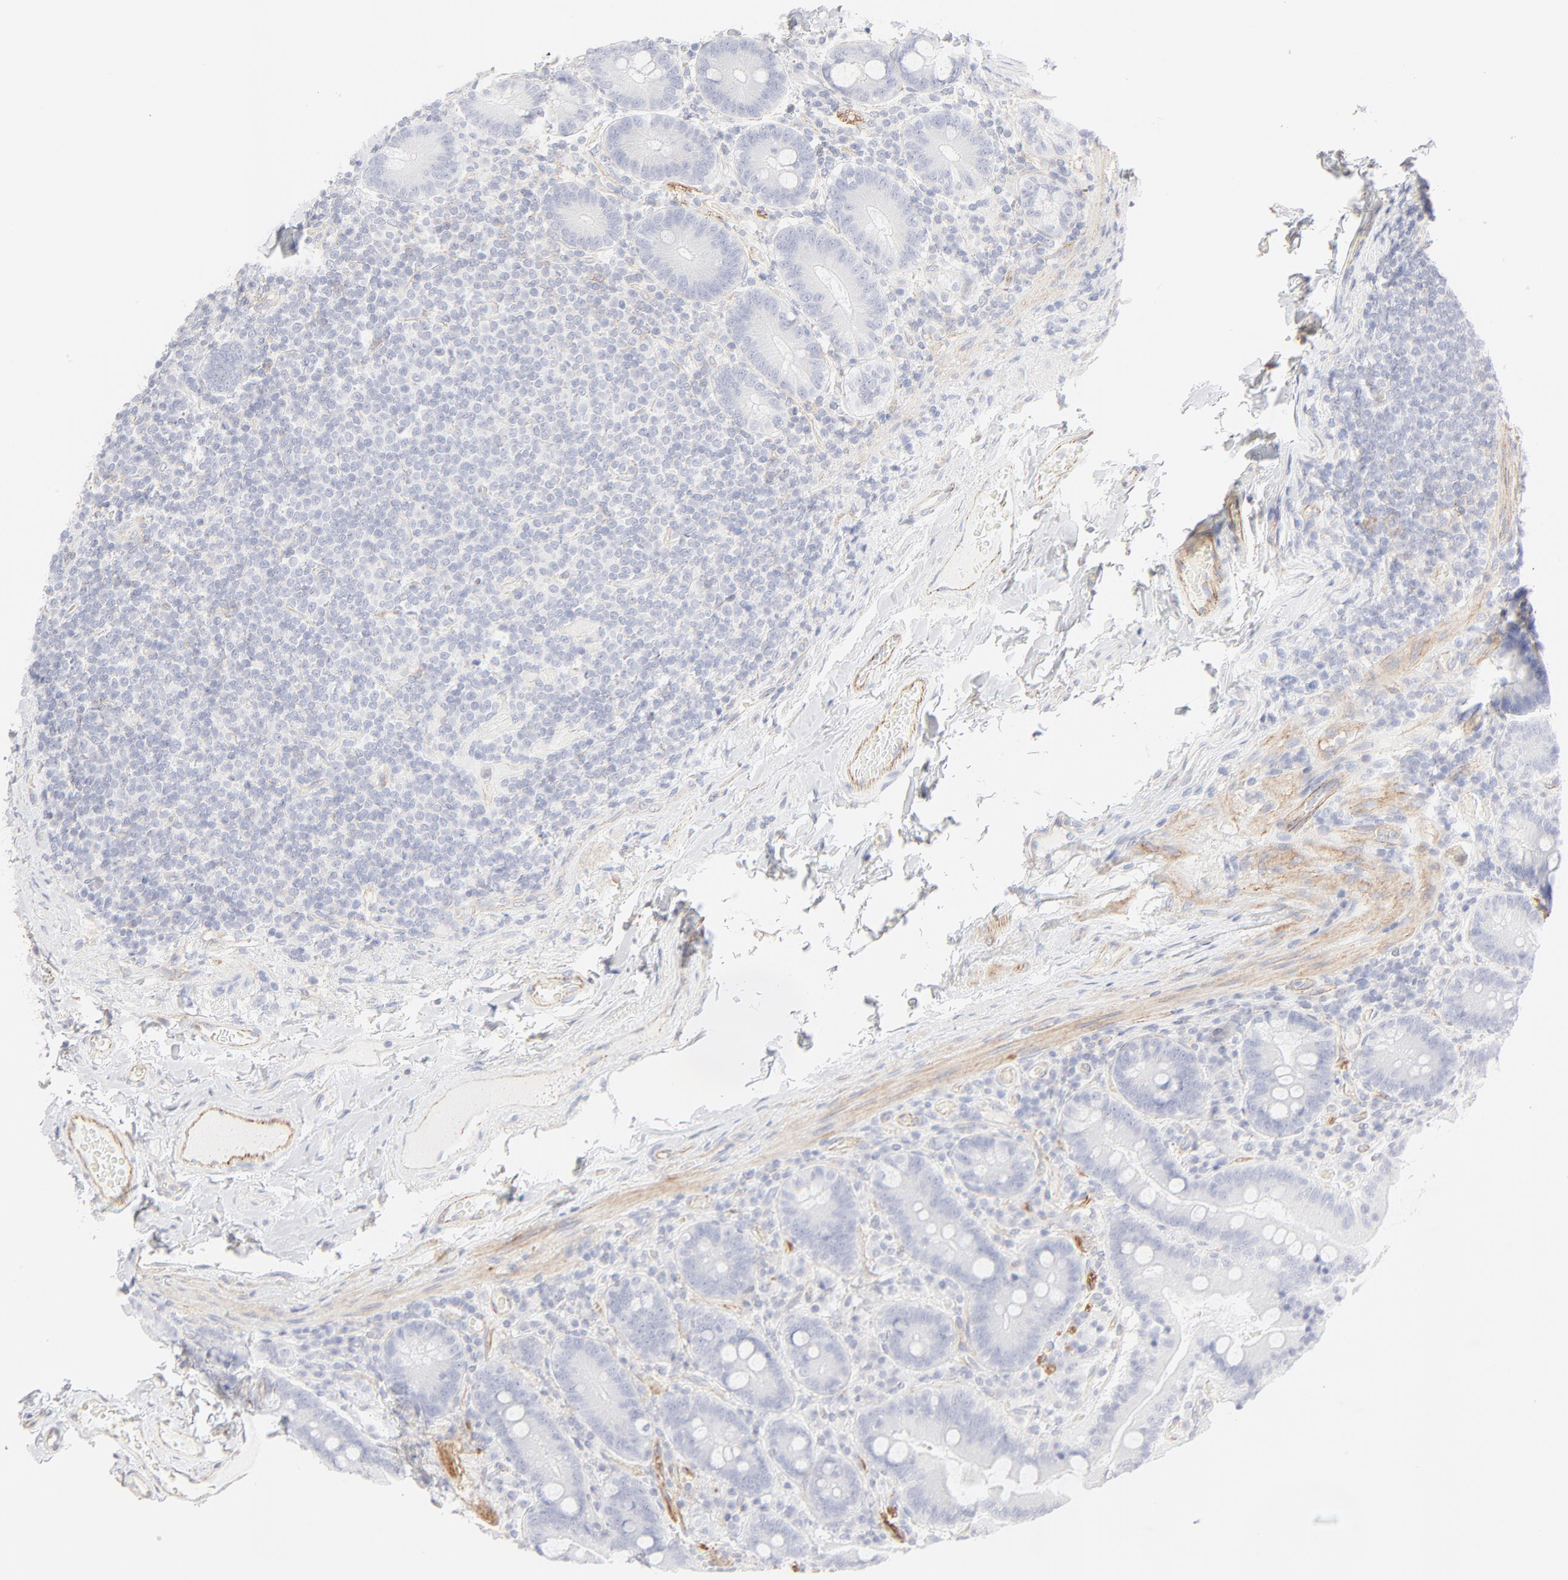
{"staining": {"intensity": "negative", "quantity": "none", "location": "none"}, "tissue": "duodenum", "cell_type": "Glandular cells", "image_type": "normal", "snomed": [{"axis": "morphology", "description": "Normal tissue, NOS"}, {"axis": "topography", "description": "Duodenum"}], "caption": "A high-resolution histopathology image shows immunohistochemistry (IHC) staining of unremarkable duodenum, which exhibits no significant positivity in glandular cells. (Immunohistochemistry, brightfield microscopy, high magnification).", "gene": "ITGA5", "patient": {"sex": "male", "age": 66}}